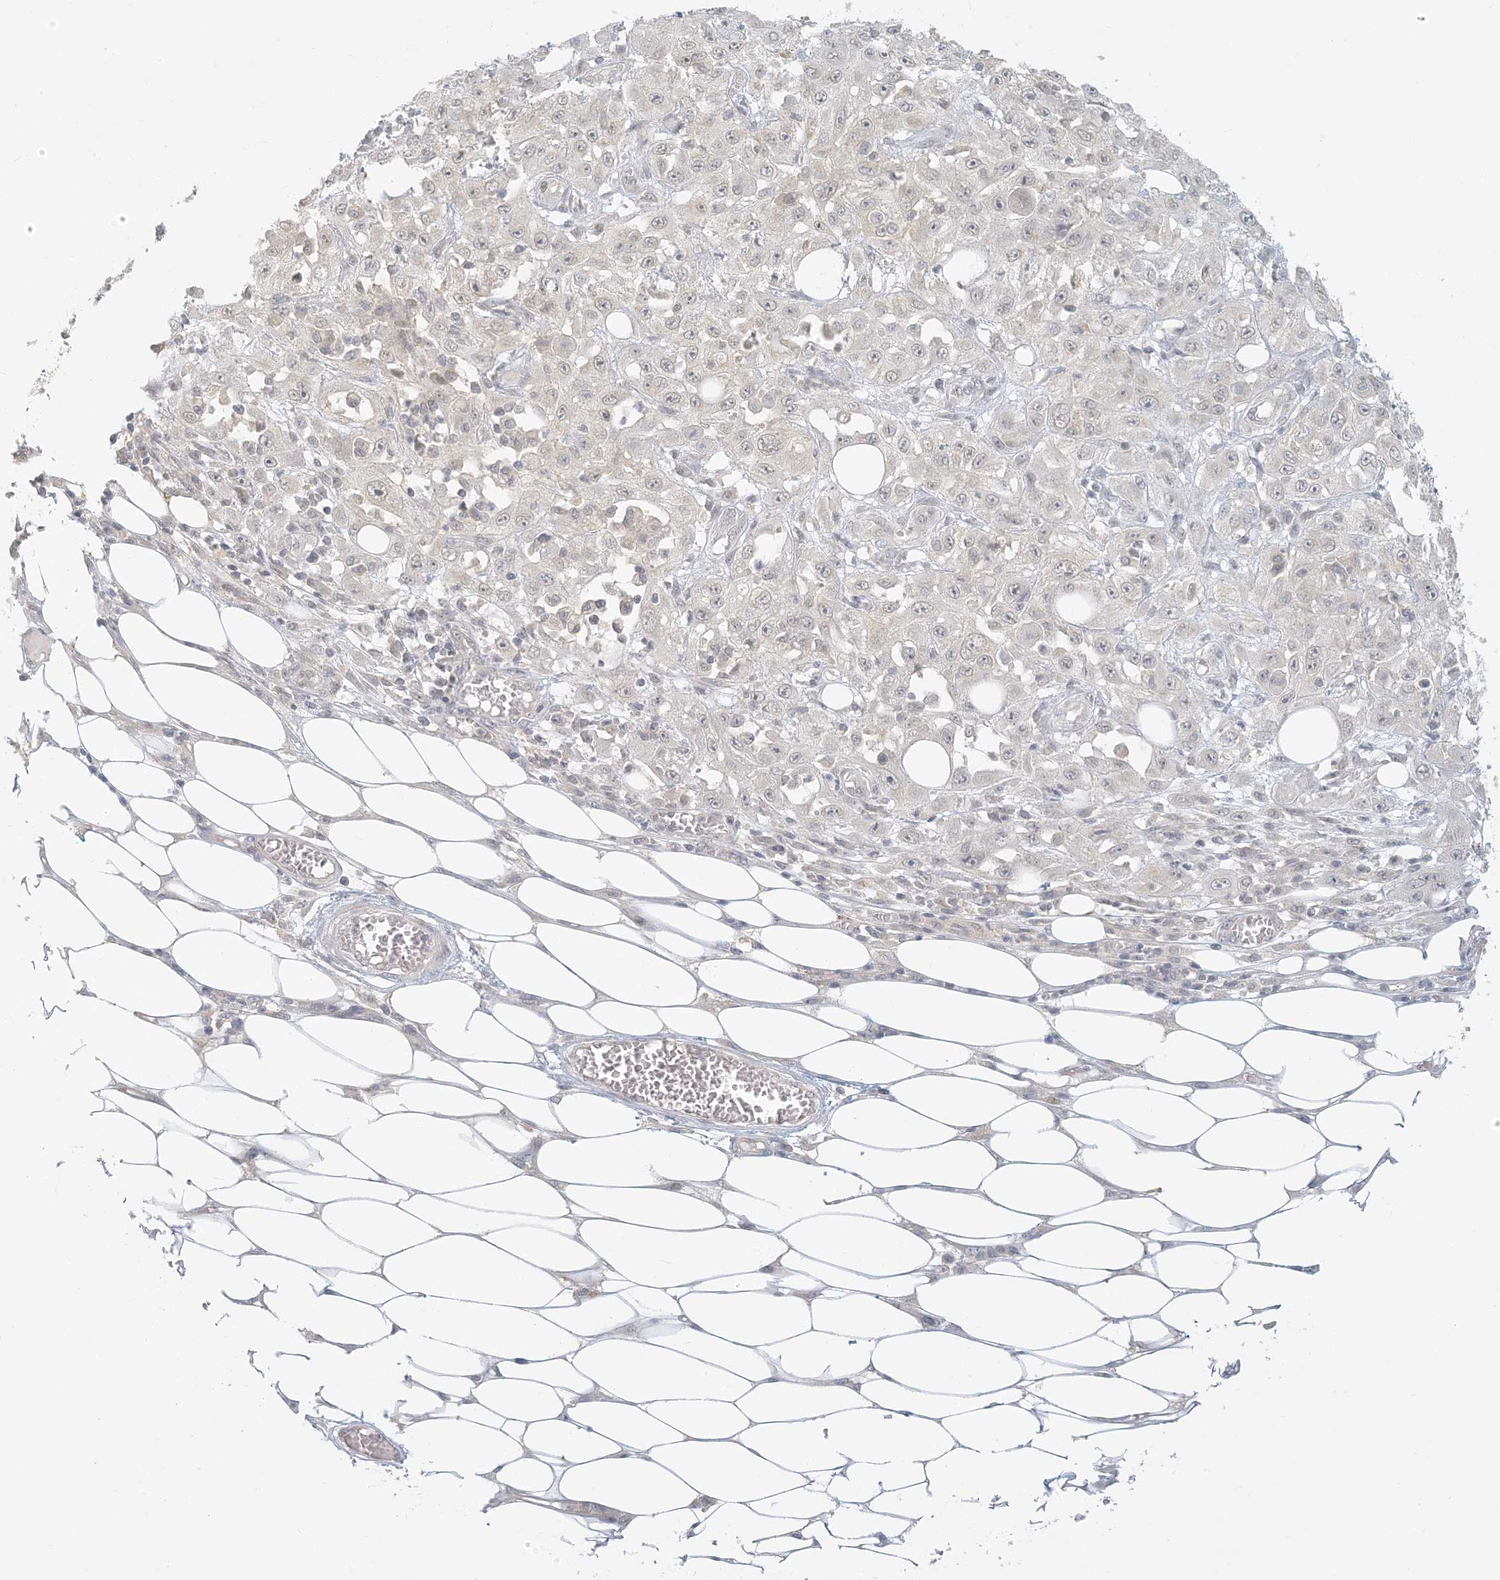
{"staining": {"intensity": "negative", "quantity": "none", "location": "none"}, "tissue": "skin cancer", "cell_type": "Tumor cells", "image_type": "cancer", "snomed": [{"axis": "morphology", "description": "Squamous cell carcinoma, NOS"}, {"axis": "morphology", "description": "Squamous cell carcinoma, metastatic, NOS"}, {"axis": "topography", "description": "Skin"}, {"axis": "topography", "description": "Lymph node"}], "caption": "This is a histopathology image of immunohistochemistry staining of skin cancer, which shows no expression in tumor cells.", "gene": "LIPT1", "patient": {"sex": "male", "age": 75}}